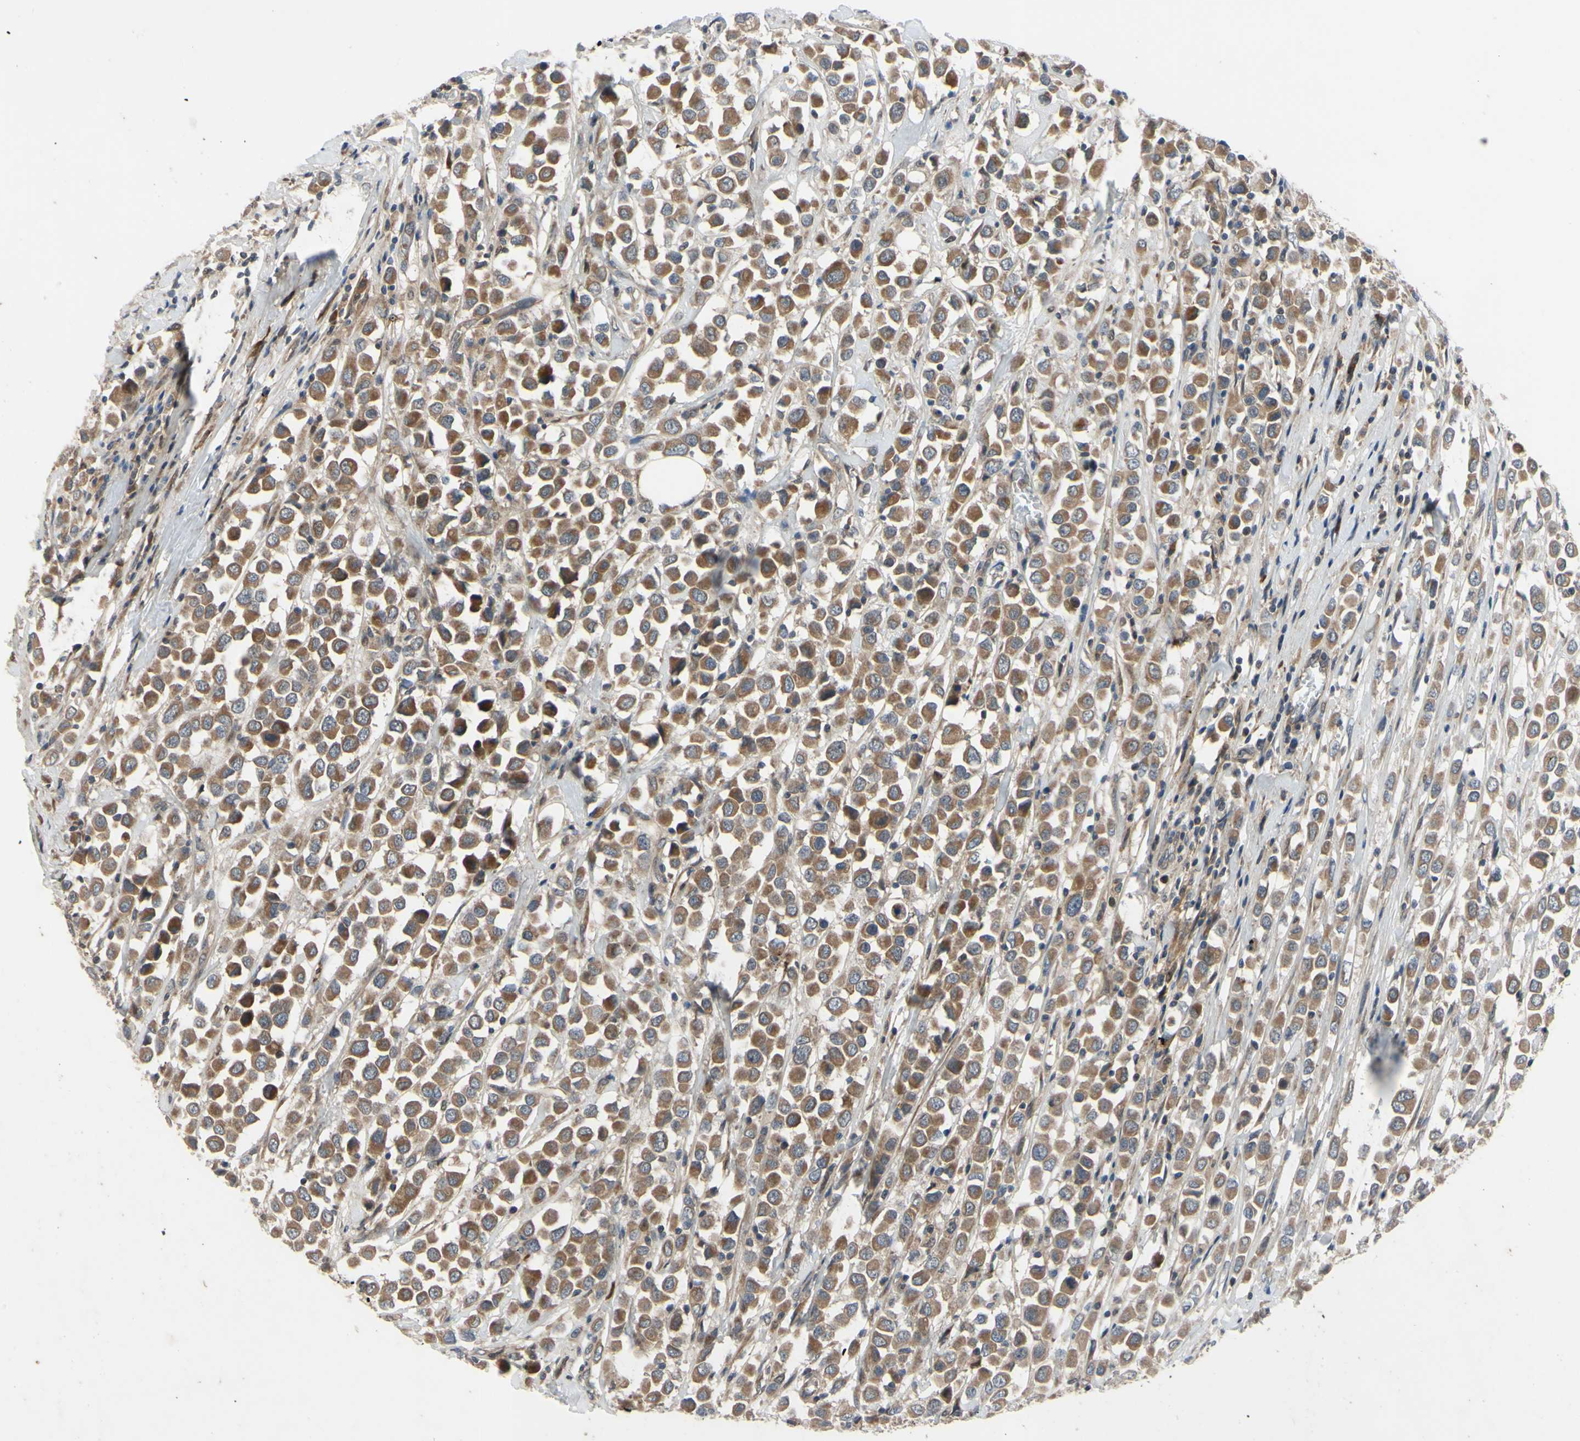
{"staining": {"intensity": "moderate", "quantity": ">75%", "location": "cytoplasmic/membranous"}, "tissue": "breast cancer", "cell_type": "Tumor cells", "image_type": "cancer", "snomed": [{"axis": "morphology", "description": "Duct carcinoma"}, {"axis": "topography", "description": "Breast"}], "caption": "This is a micrograph of IHC staining of breast invasive ductal carcinoma, which shows moderate expression in the cytoplasmic/membranous of tumor cells.", "gene": "XIAP", "patient": {"sex": "female", "age": 61}}